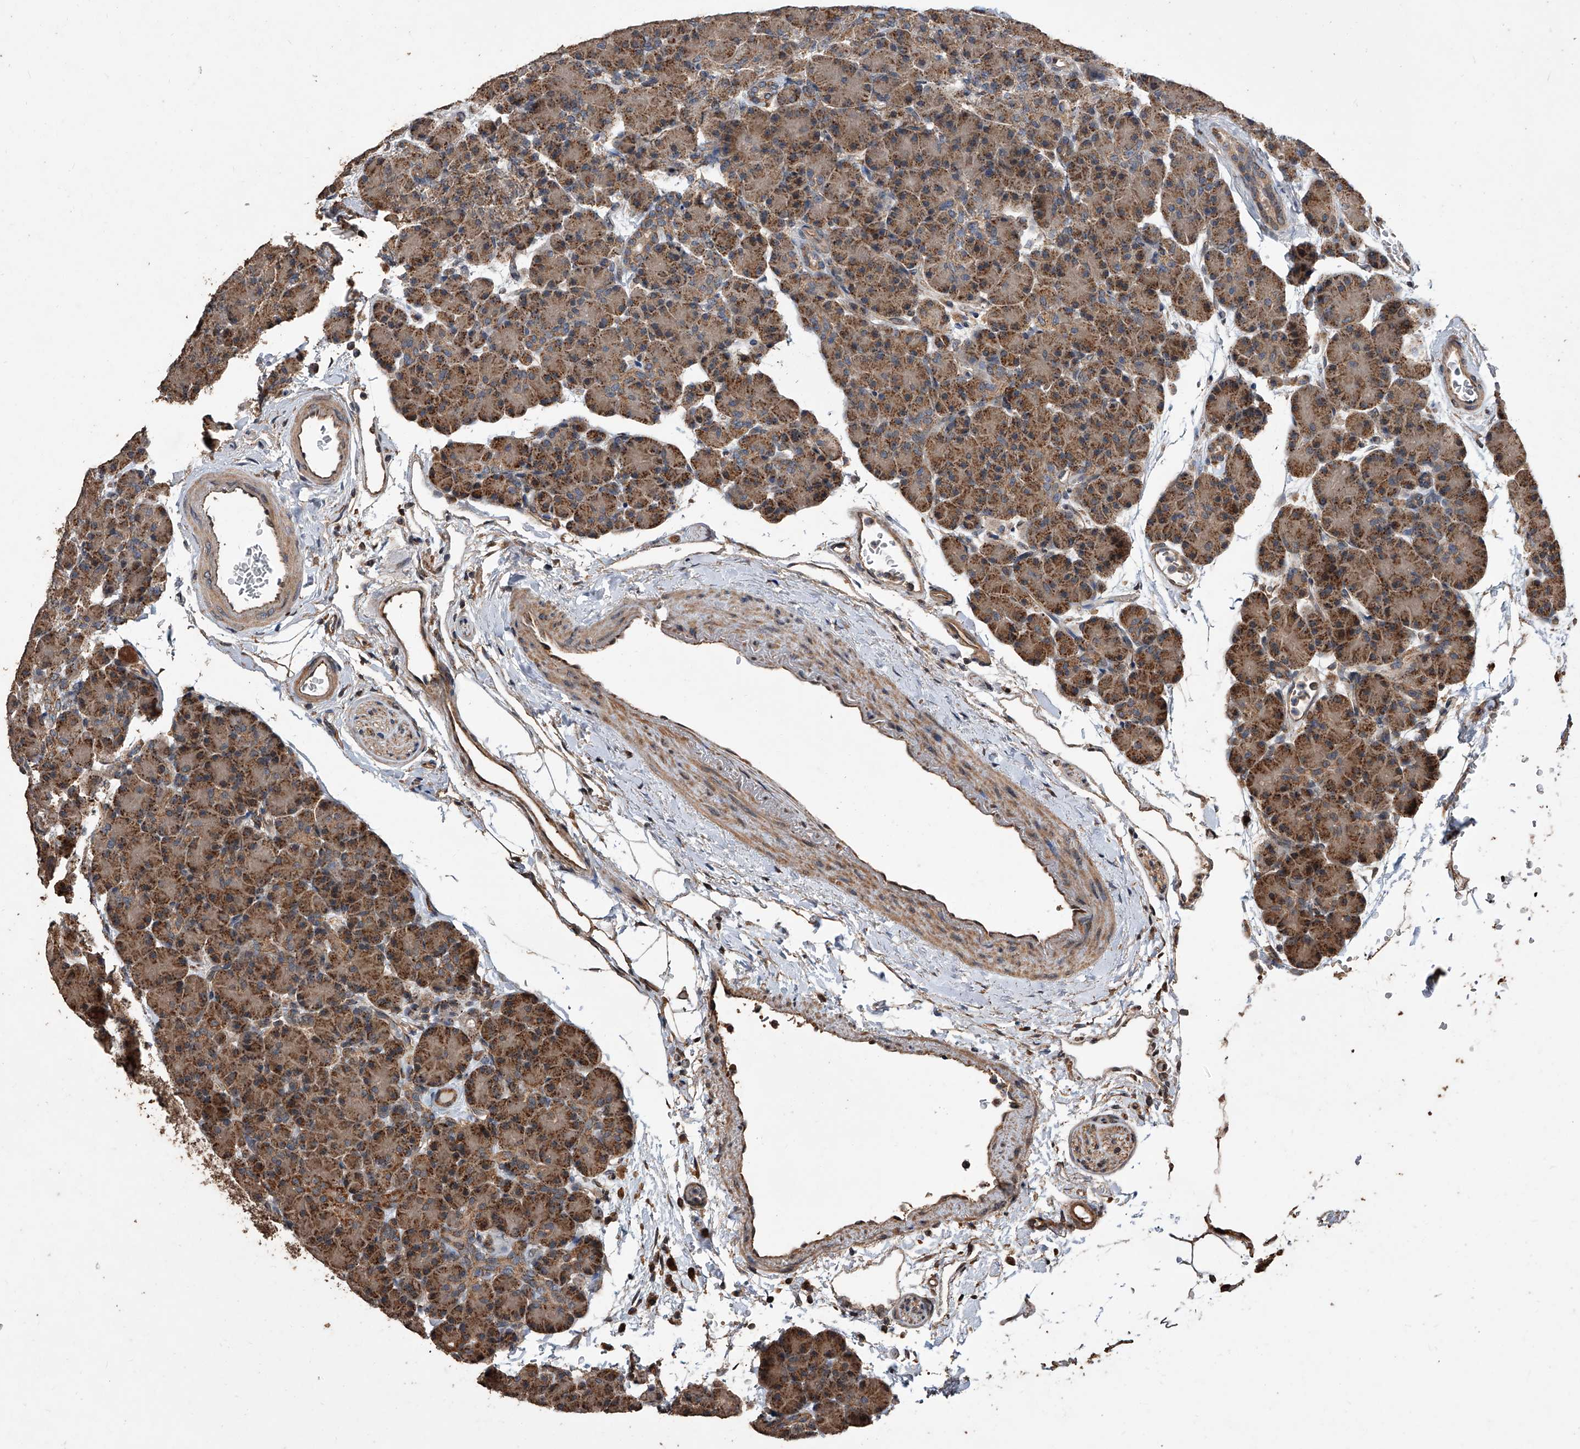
{"staining": {"intensity": "moderate", "quantity": ">75%", "location": "cytoplasmic/membranous"}, "tissue": "pancreas", "cell_type": "Exocrine glandular cells", "image_type": "normal", "snomed": [{"axis": "morphology", "description": "Normal tissue, NOS"}, {"axis": "topography", "description": "Pancreas"}], "caption": "Immunohistochemistry (IHC) (DAB (3,3'-diaminobenzidine)) staining of unremarkable human pancreas reveals moderate cytoplasmic/membranous protein positivity in approximately >75% of exocrine glandular cells.", "gene": "LTV1", "patient": {"sex": "female", "age": 43}}